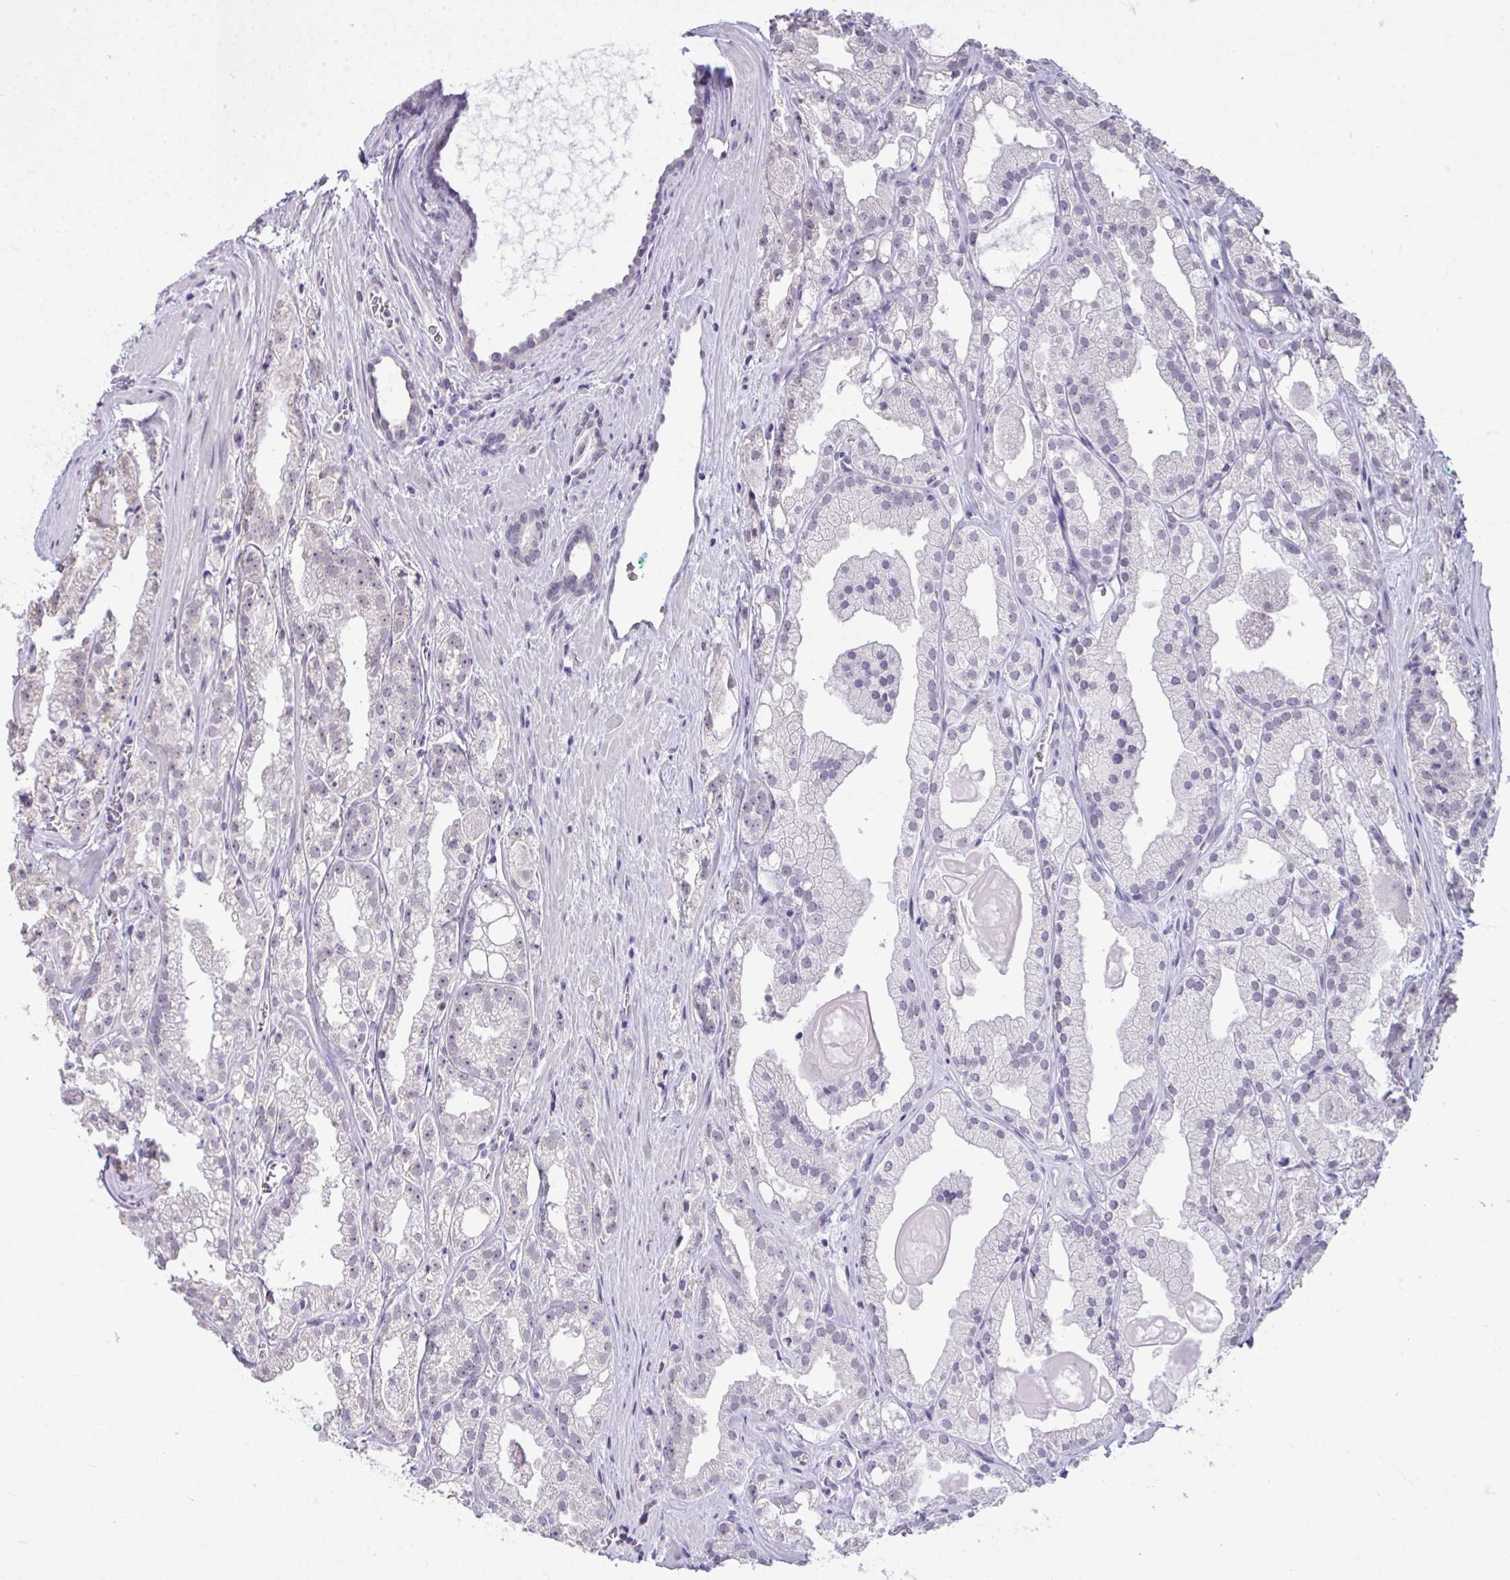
{"staining": {"intensity": "negative", "quantity": "none", "location": "none"}, "tissue": "prostate cancer", "cell_type": "Tumor cells", "image_type": "cancer", "snomed": [{"axis": "morphology", "description": "Adenocarcinoma, High grade"}, {"axis": "topography", "description": "Prostate"}], "caption": "Prostate cancer was stained to show a protein in brown. There is no significant staining in tumor cells.", "gene": "NPPA", "patient": {"sex": "male", "age": 68}}